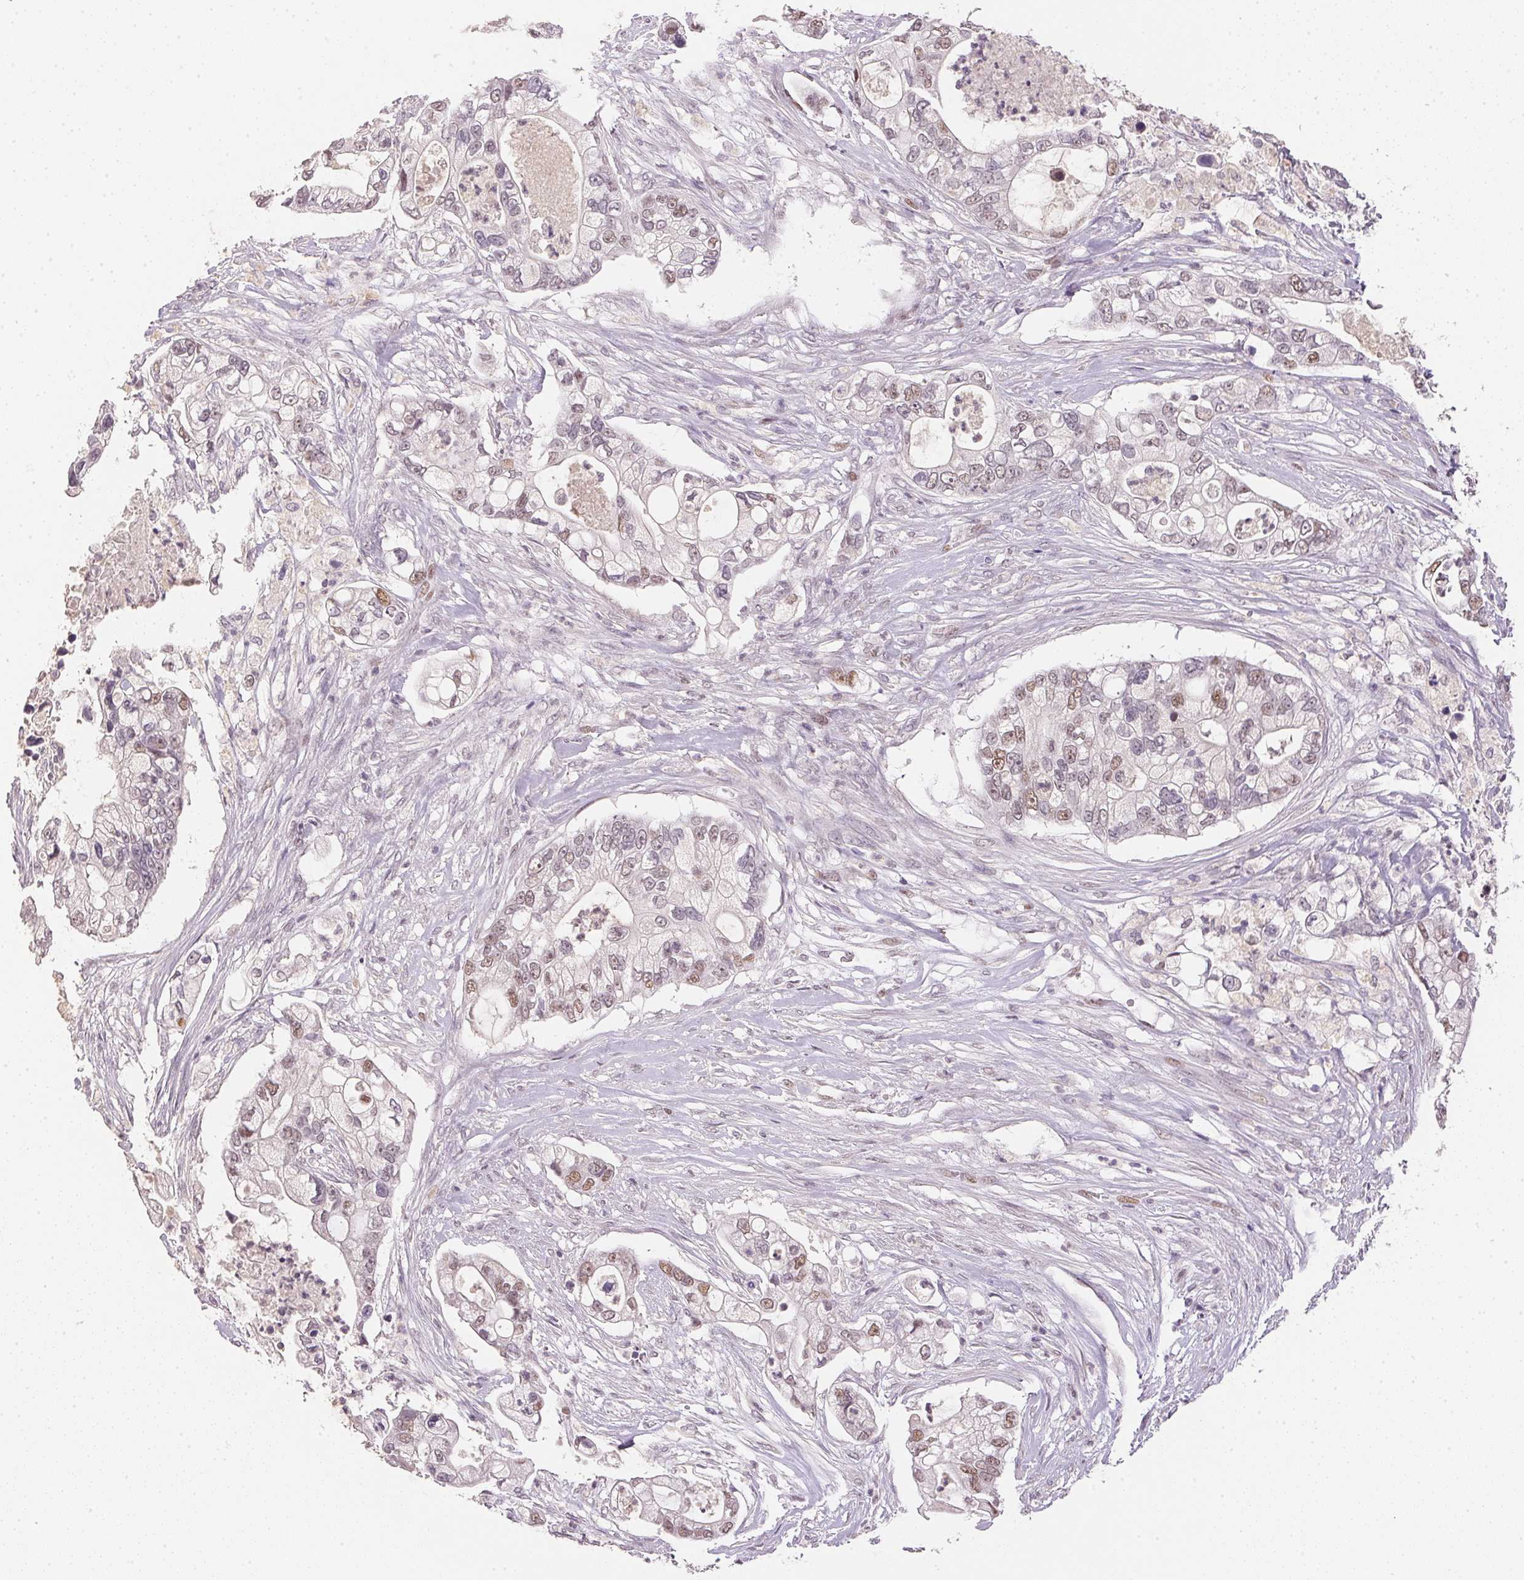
{"staining": {"intensity": "weak", "quantity": "25%-75%", "location": "nuclear"}, "tissue": "pancreatic cancer", "cell_type": "Tumor cells", "image_type": "cancer", "snomed": [{"axis": "morphology", "description": "Adenocarcinoma, NOS"}, {"axis": "topography", "description": "Pancreas"}], "caption": "This is an image of immunohistochemistry staining of pancreatic cancer (adenocarcinoma), which shows weak positivity in the nuclear of tumor cells.", "gene": "POLR3G", "patient": {"sex": "female", "age": 69}}